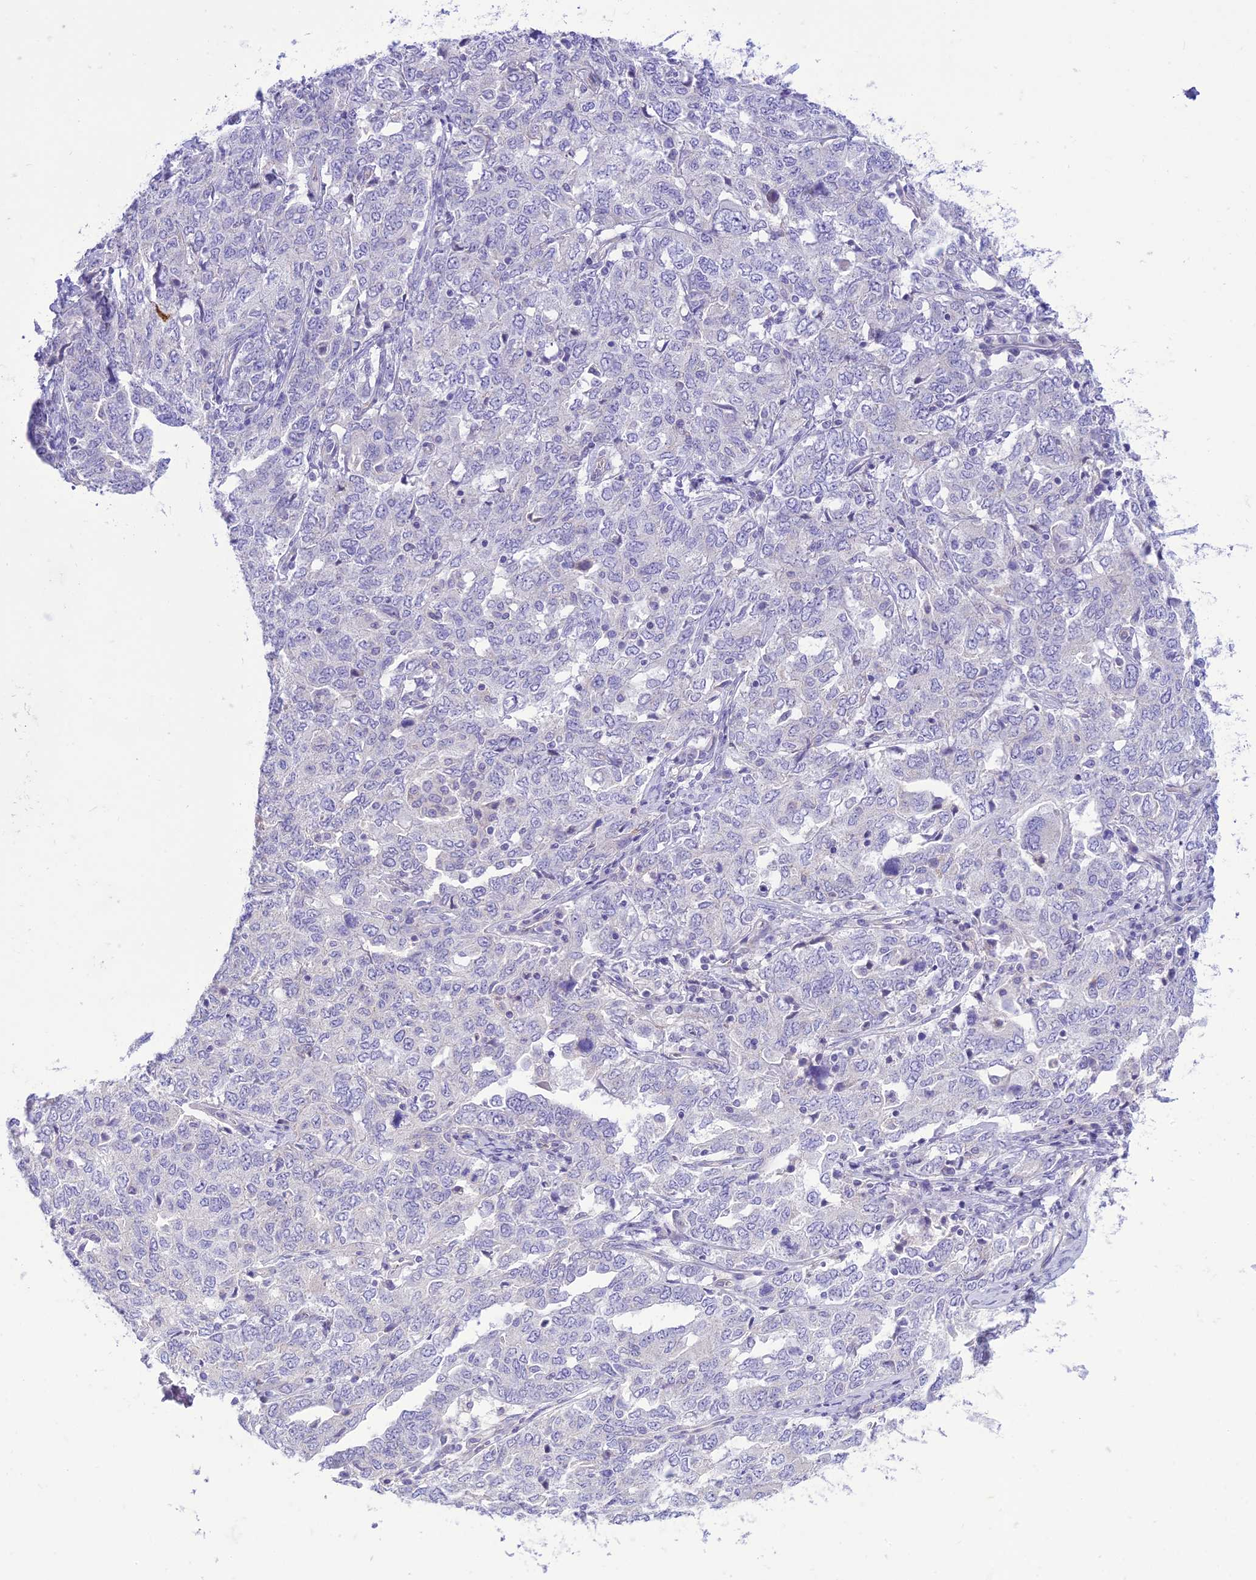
{"staining": {"intensity": "negative", "quantity": "none", "location": "none"}, "tissue": "ovarian cancer", "cell_type": "Tumor cells", "image_type": "cancer", "snomed": [{"axis": "morphology", "description": "Carcinoma, endometroid"}, {"axis": "topography", "description": "Ovary"}], "caption": "This micrograph is of ovarian cancer (endometroid carcinoma) stained with immunohistochemistry (IHC) to label a protein in brown with the nuclei are counter-stained blue. There is no positivity in tumor cells.", "gene": "DHDH", "patient": {"sex": "female", "age": 62}}